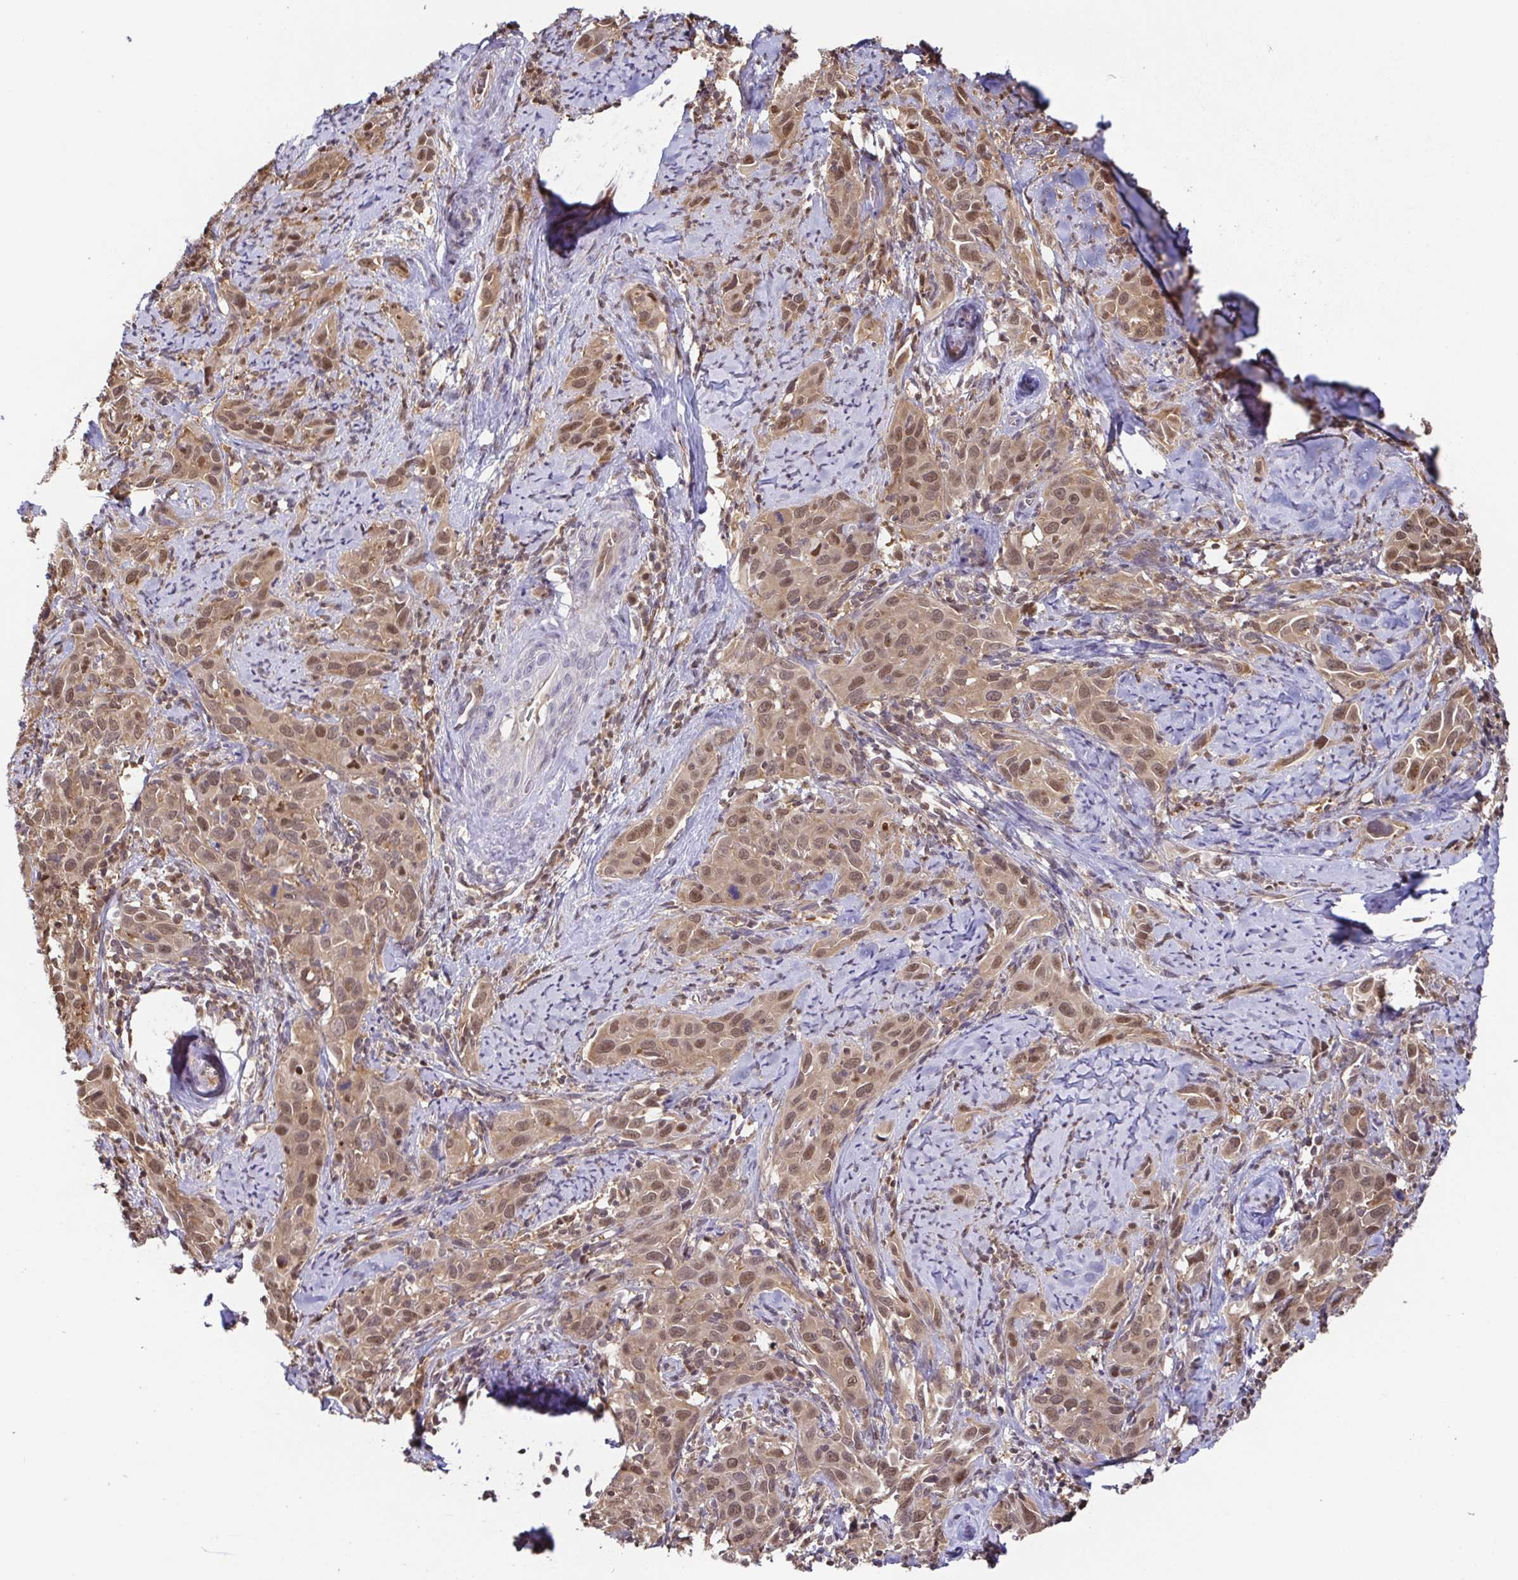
{"staining": {"intensity": "moderate", "quantity": ">75%", "location": "cytoplasmic/membranous,nuclear"}, "tissue": "cervical cancer", "cell_type": "Tumor cells", "image_type": "cancer", "snomed": [{"axis": "morphology", "description": "Squamous cell carcinoma, NOS"}, {"axis": "topography", "description": "Cervix"}], "caption": "Moderate cytoplasmic/membranous and nuclear staining is appreciated in approximately >75% of tumor cells in cervical squamous cell carcinoma. Nuclei are stained in blue.", "gene": "PSMB9", "patient": {"sex": "female", "age": 51}}